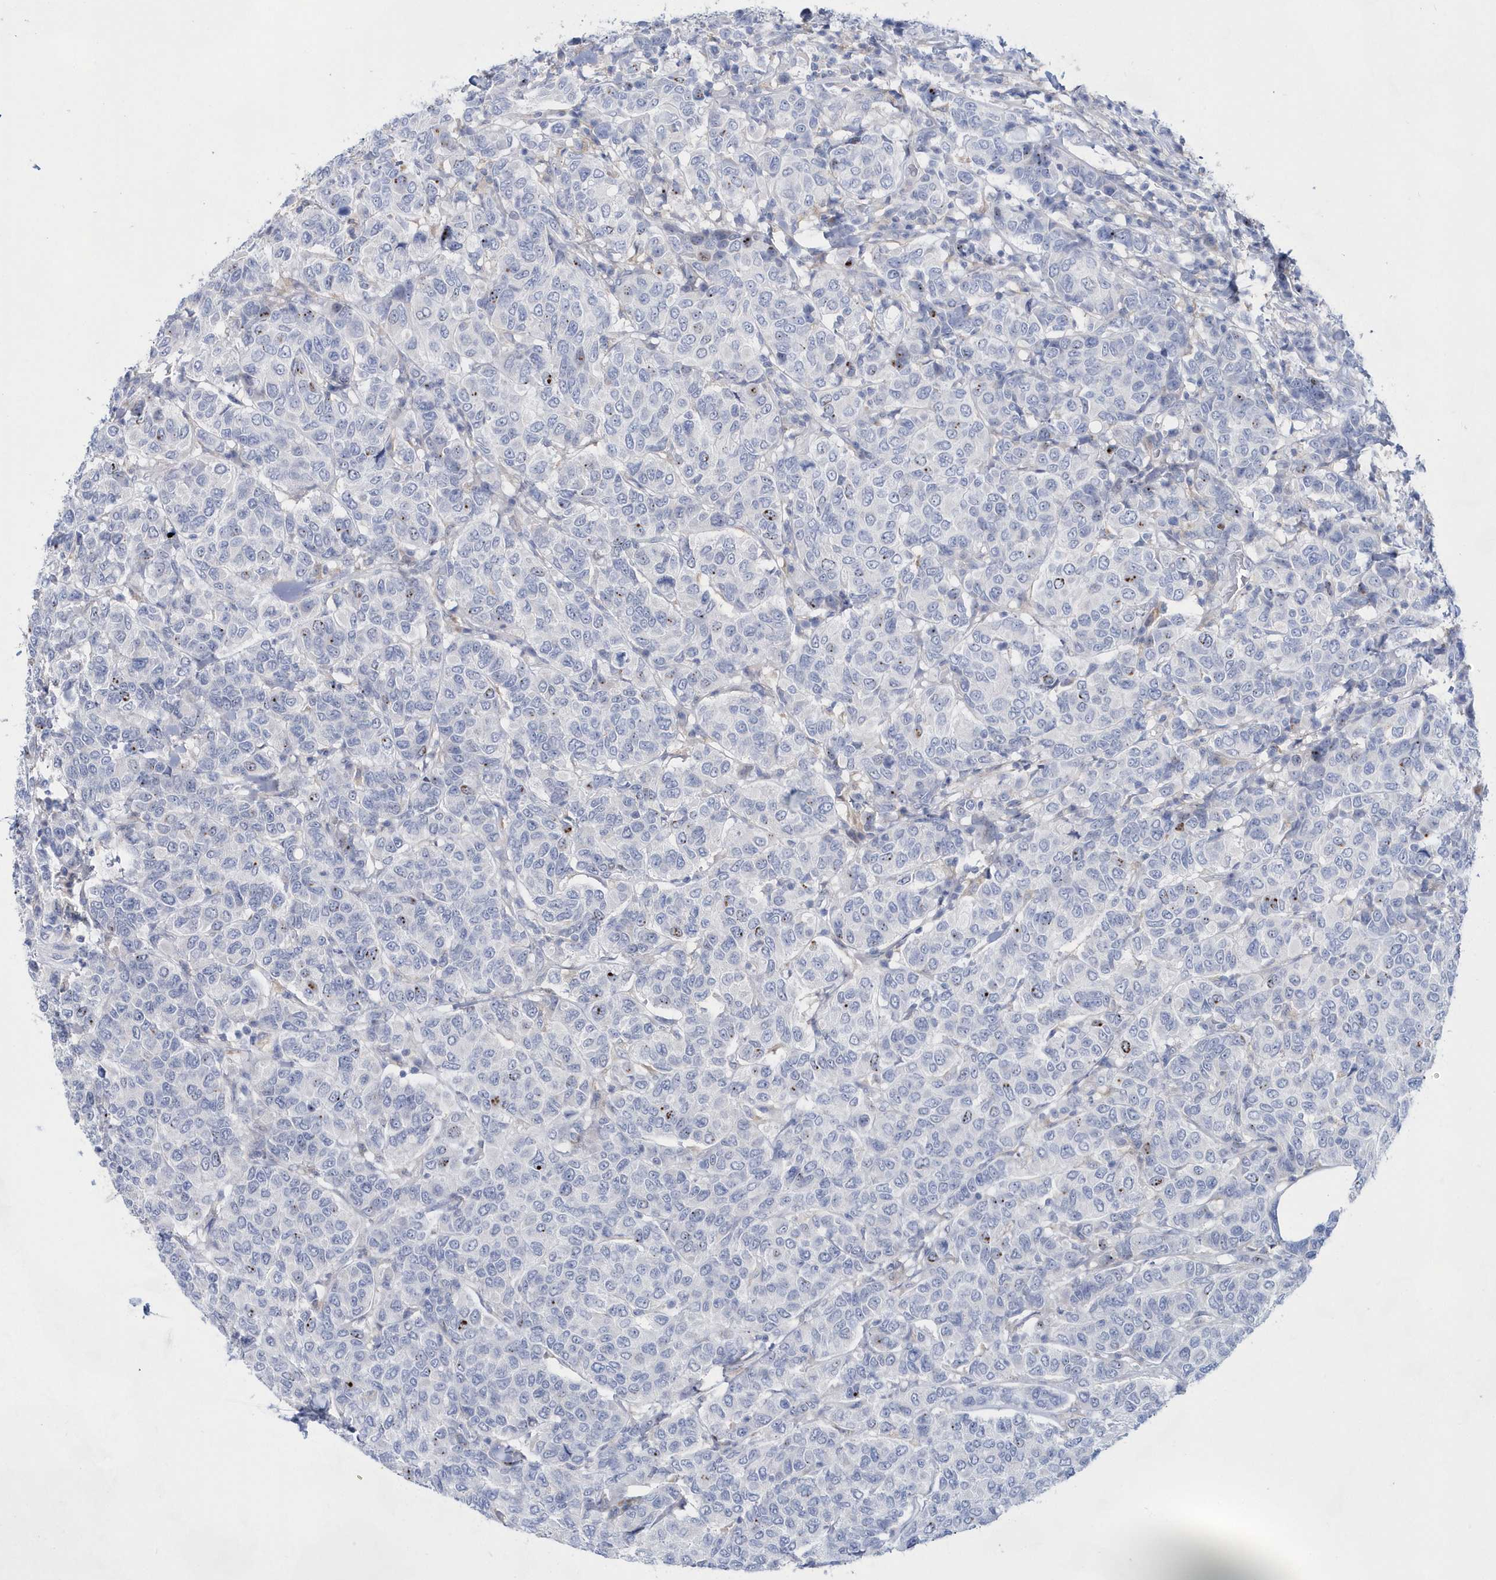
{"staining": {"intensity": "negative", "quantity": "none", "location": "none"}, "tissue": "breast cancer", "cell_type": "Tumor cells", "image_type": "cancer", "snomed": [{"axis": "morphology", "description": "Duct carcinoma"}, {"axis": "topography", "description": "Breast"}], "caption": "Photomicrograph shows no significant protein staining in tumor cells of infiltrating ductal carcinoma (breast). Brightfield microscopy of immunohistochemistry stained with DAB (3,3'-diaminobenzidine) (brown) and hematoxylin (blue), captured at high magnification.", "gene": "BDH2", "patient": {"sex": "female", "age": 55}}